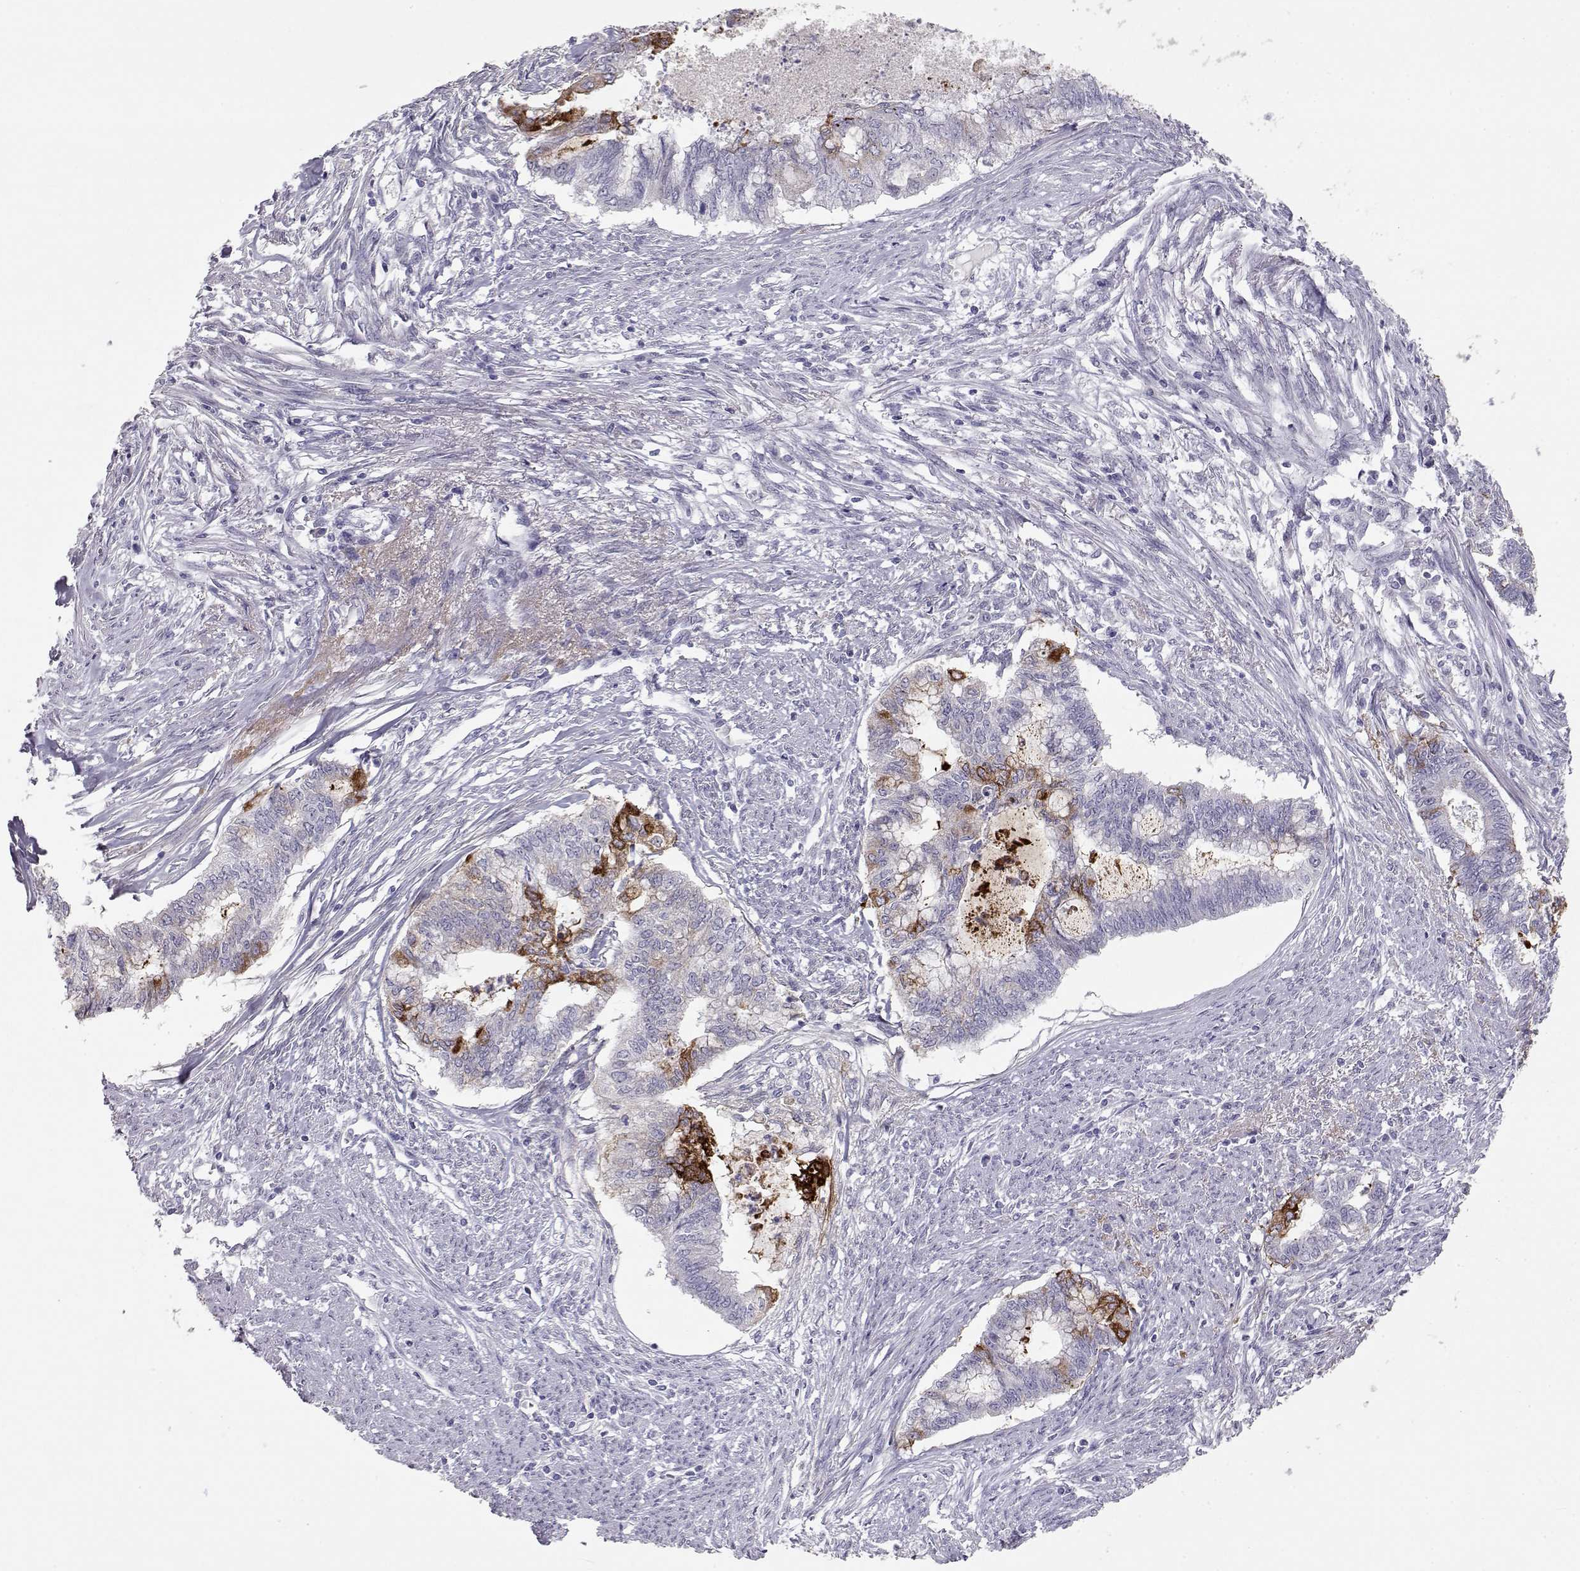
{"staining": {"intensity": "strong", "quantity": "<25%", "location": "cytoplasmic/membranous"}, "tissue": "endometrial cancer", "cell_type": "Tumor cells", "image_type": "cancer", "snomed": [{"axis": "morphology", "description": "Adenocarcinoma, NOS"}, {"axis": "topography", "description": "Endometrium"}], "caption": "Protein expression analysis of endometrial adenocarcinoma shows strong cytoplasmic/membranous staining in approximately <25% of tumor cells.", "gene": "LAMB3", "patient": {"sex": "female", "age": 79}}